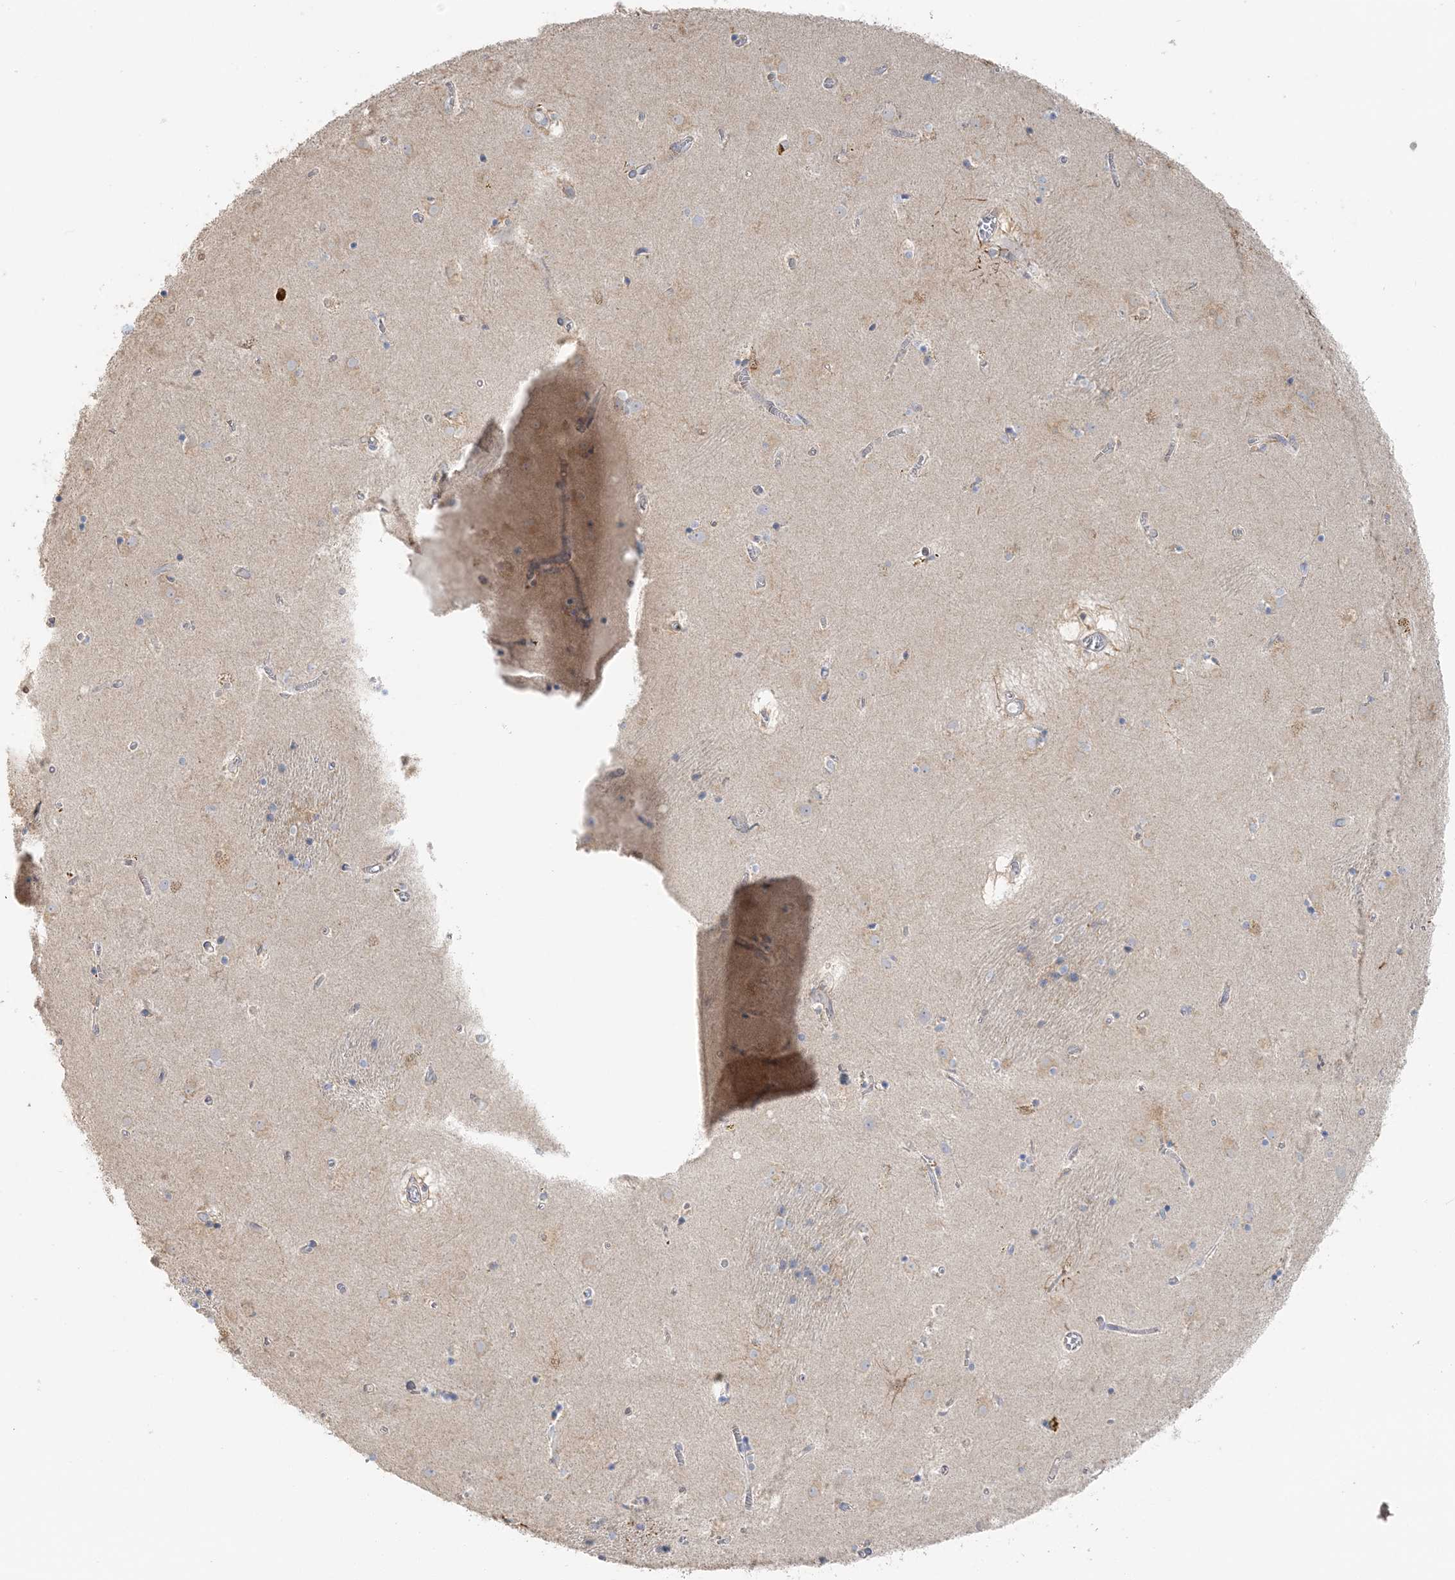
{"staining": {"intensity": "negative", "quantity": "none", "location": "none"}, "tissue": "caudate", "cell_type": "Glial cells", "image_type": "normal", "snomed": [{"axis": "morphology", "description": "Normal tissue, NOS"}, {"axis": "topography", "description": "Lateral ventricle wall"}], "caption": "High magnification brightfield microscopy of unremarkable caudate stained with DAB (brown) and counterstained with hematoxylin (blue): glial cells show no significant staining. (Immunohistochemistry, brightfield microscopy, high magnification).", "gene": "TBC1D5", "patient": {"sex": "male", "age": 70}}